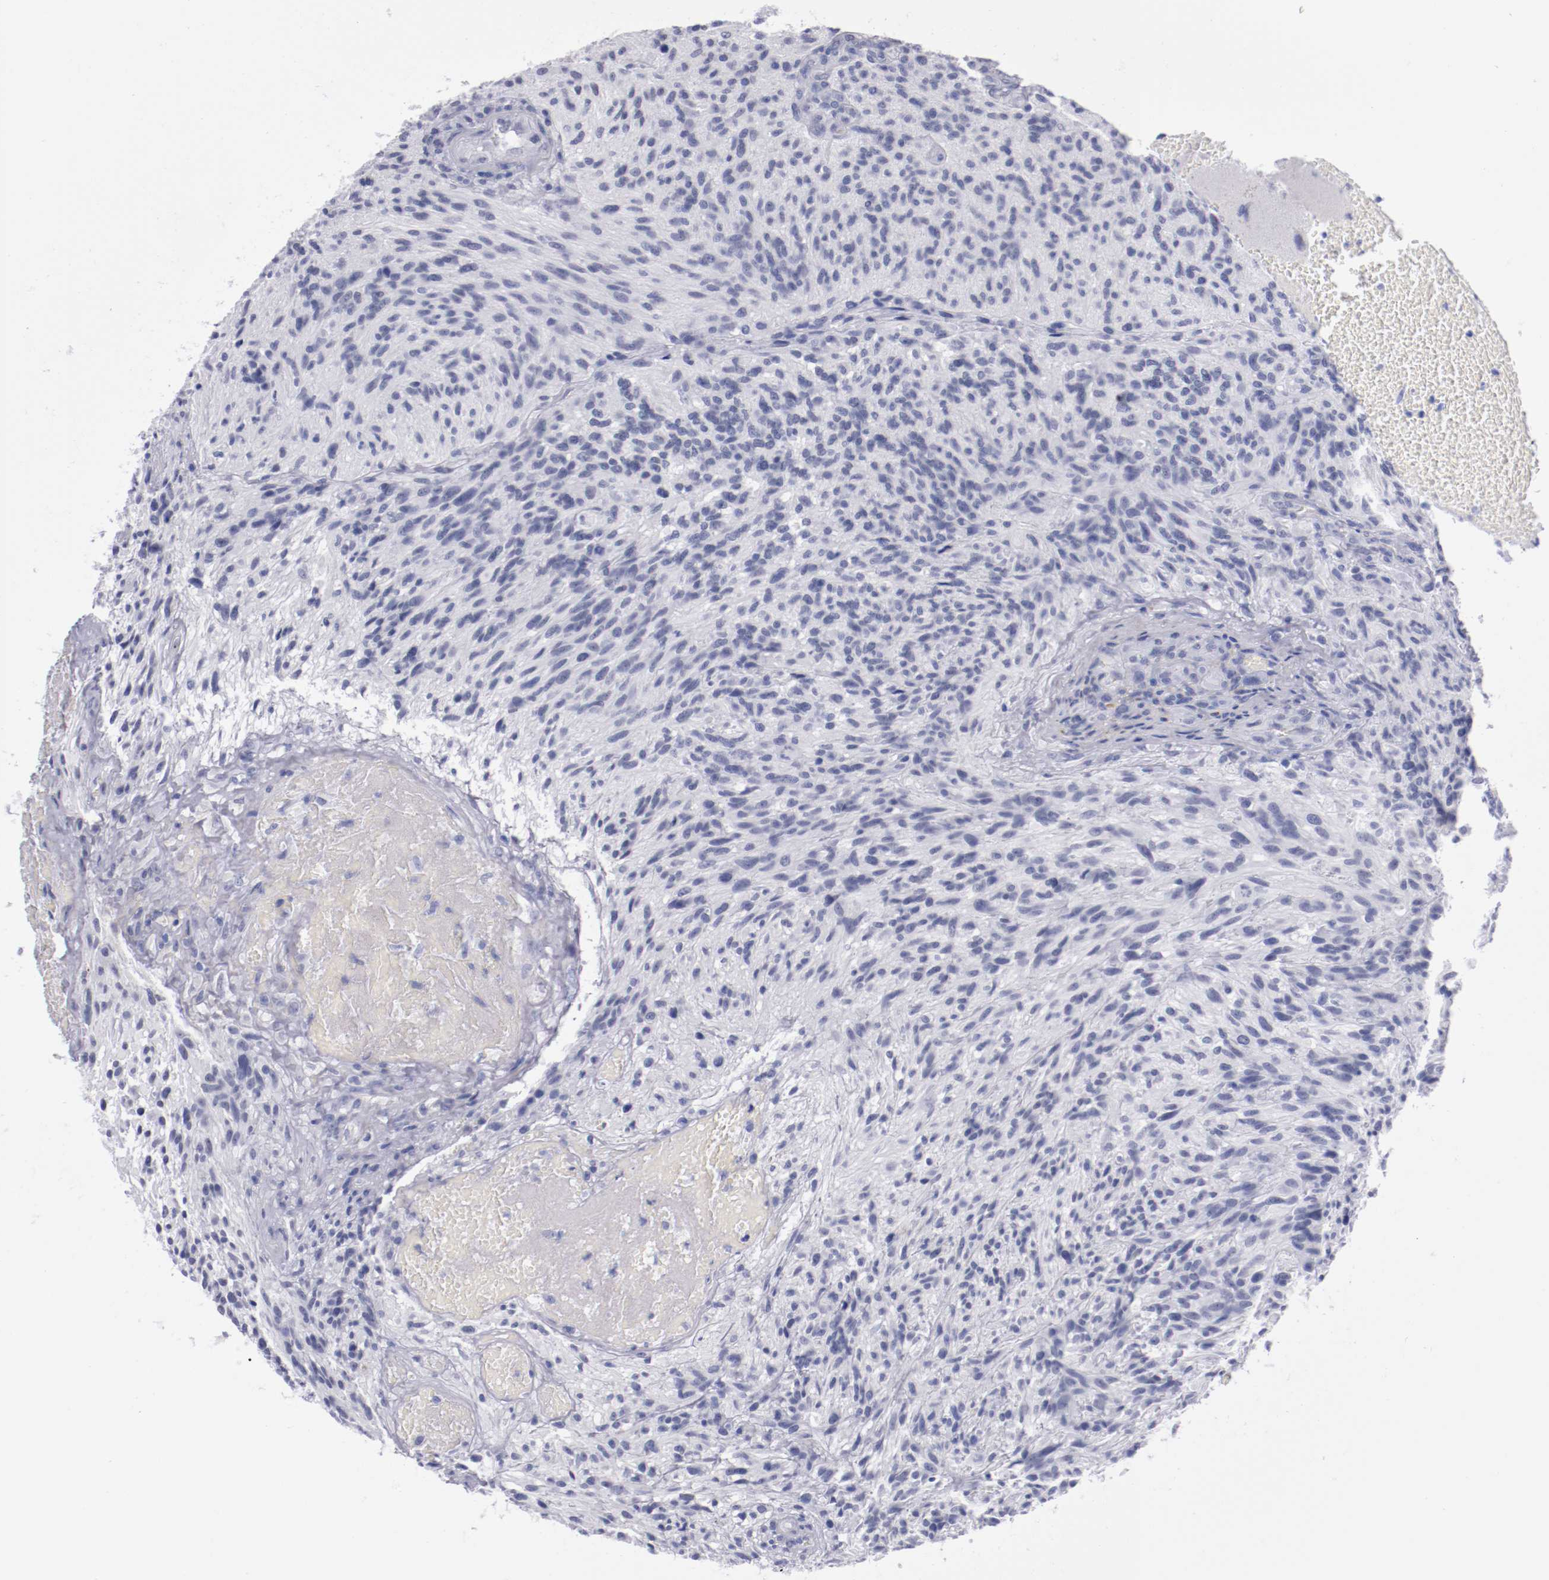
{"staining": {"intensity": "negative", "quantity": "none", "location": "none"}, "tissue": "glioma", "cell_type": "Tumor cells", "image_type": "cancer", "snomed": [{"axis": "morphology", "description": "Normal tissue, NOS"}, {"axis": "morphology", "description": "Glioma, malignant, High grade"}, {"axis": "topography", "description": "Cerebral cortex"}], "caption": "Human glioma stained for a protein using immunohistochemistry demonstrates no expression in tumor cells.", "gene": "HNF1B", "patient": {"sex": "male", "age": 75}}